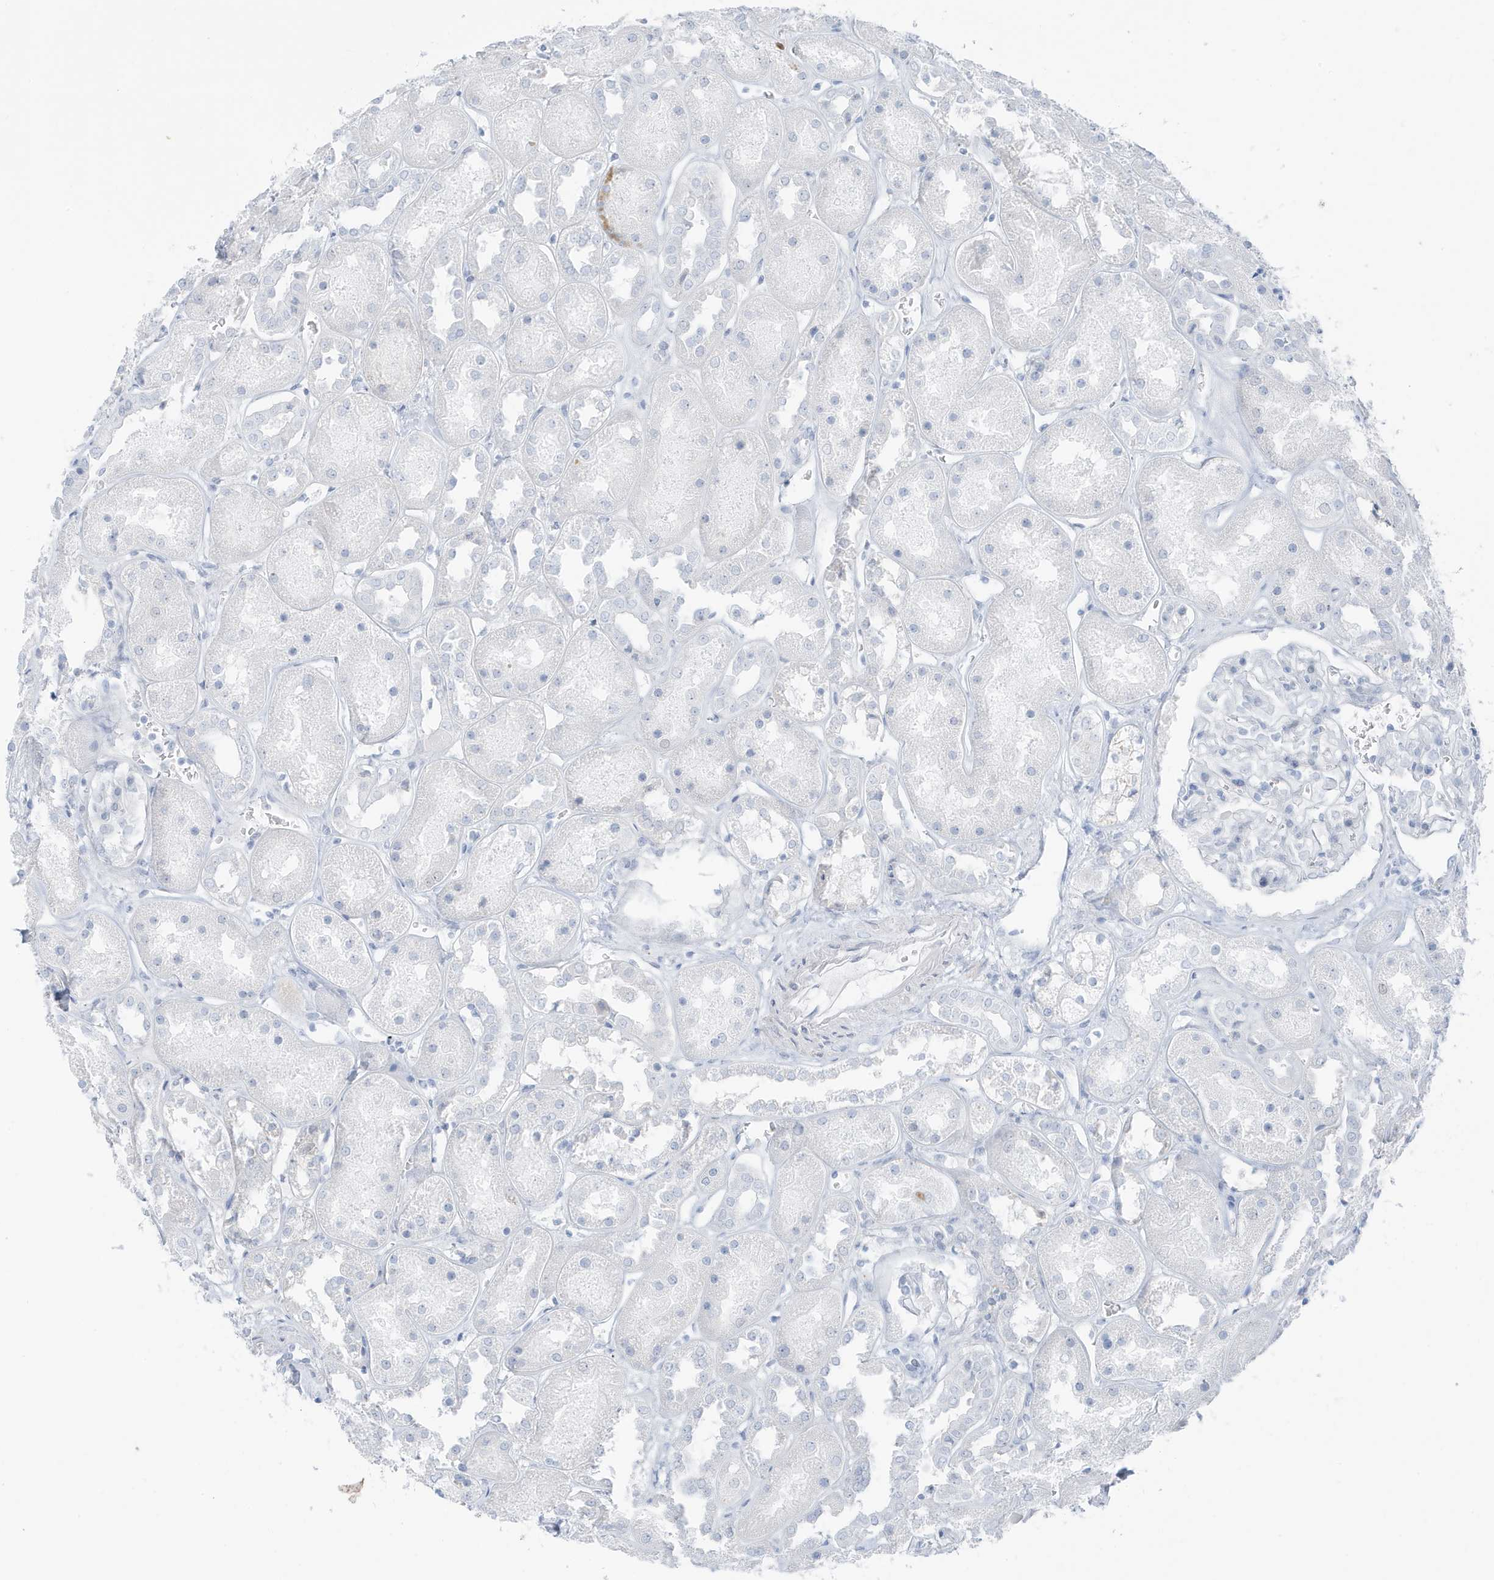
{"staining": {"intensity": "negative", "quantity": "none", "location": "none"}, "tissue": "kidney", "cell_type": "Cells in glomeruli", "image_type": "normal", "snomed": [{"axis": "morphology", "description": "Normal tissue, NOS"}, {"axis": "topography", "description": "Kidney"}], "caption": "High power microscopy micrograph of an immunohistochemistry micrograph of unremarkable kidney, revealing no significant positivity in cells in glomeruli.", "gene": "ZFP64", "patient": {"sex": "male", "age": 70}}